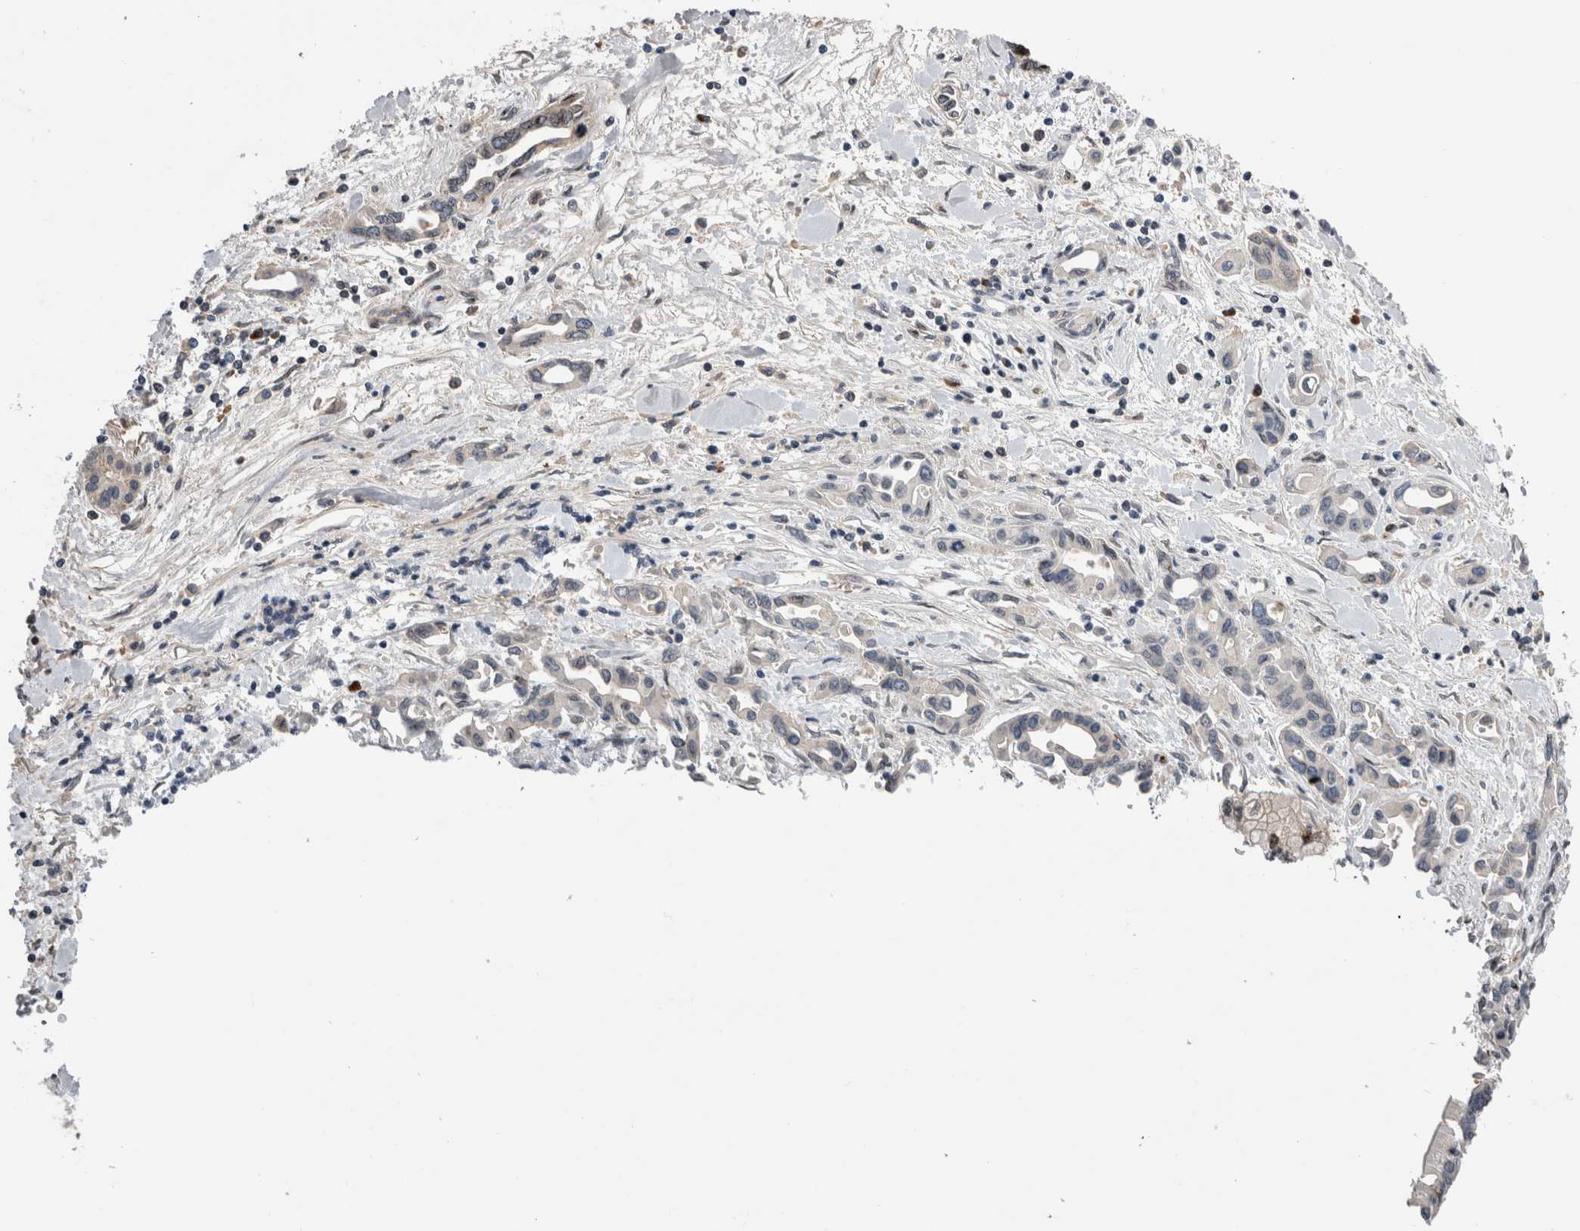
{"staining": {"intensity": "negative", "quantity": "none", "location": "none"}, "tissue": "pancreatic cancer", "cell_type": "Tumor cells", "image_type": "cancer", "snomed": [{"axis": "morphology", "description": "Adenocarcinoma, NOS"}, {"axis": "topography", "description": "Pancreas"}], "caption": "Tumor cells show no significant expression in adenocarcinoma (pancreatic).", "gene": "DMTN", "patient": {"sex": "female", "age": 57}}